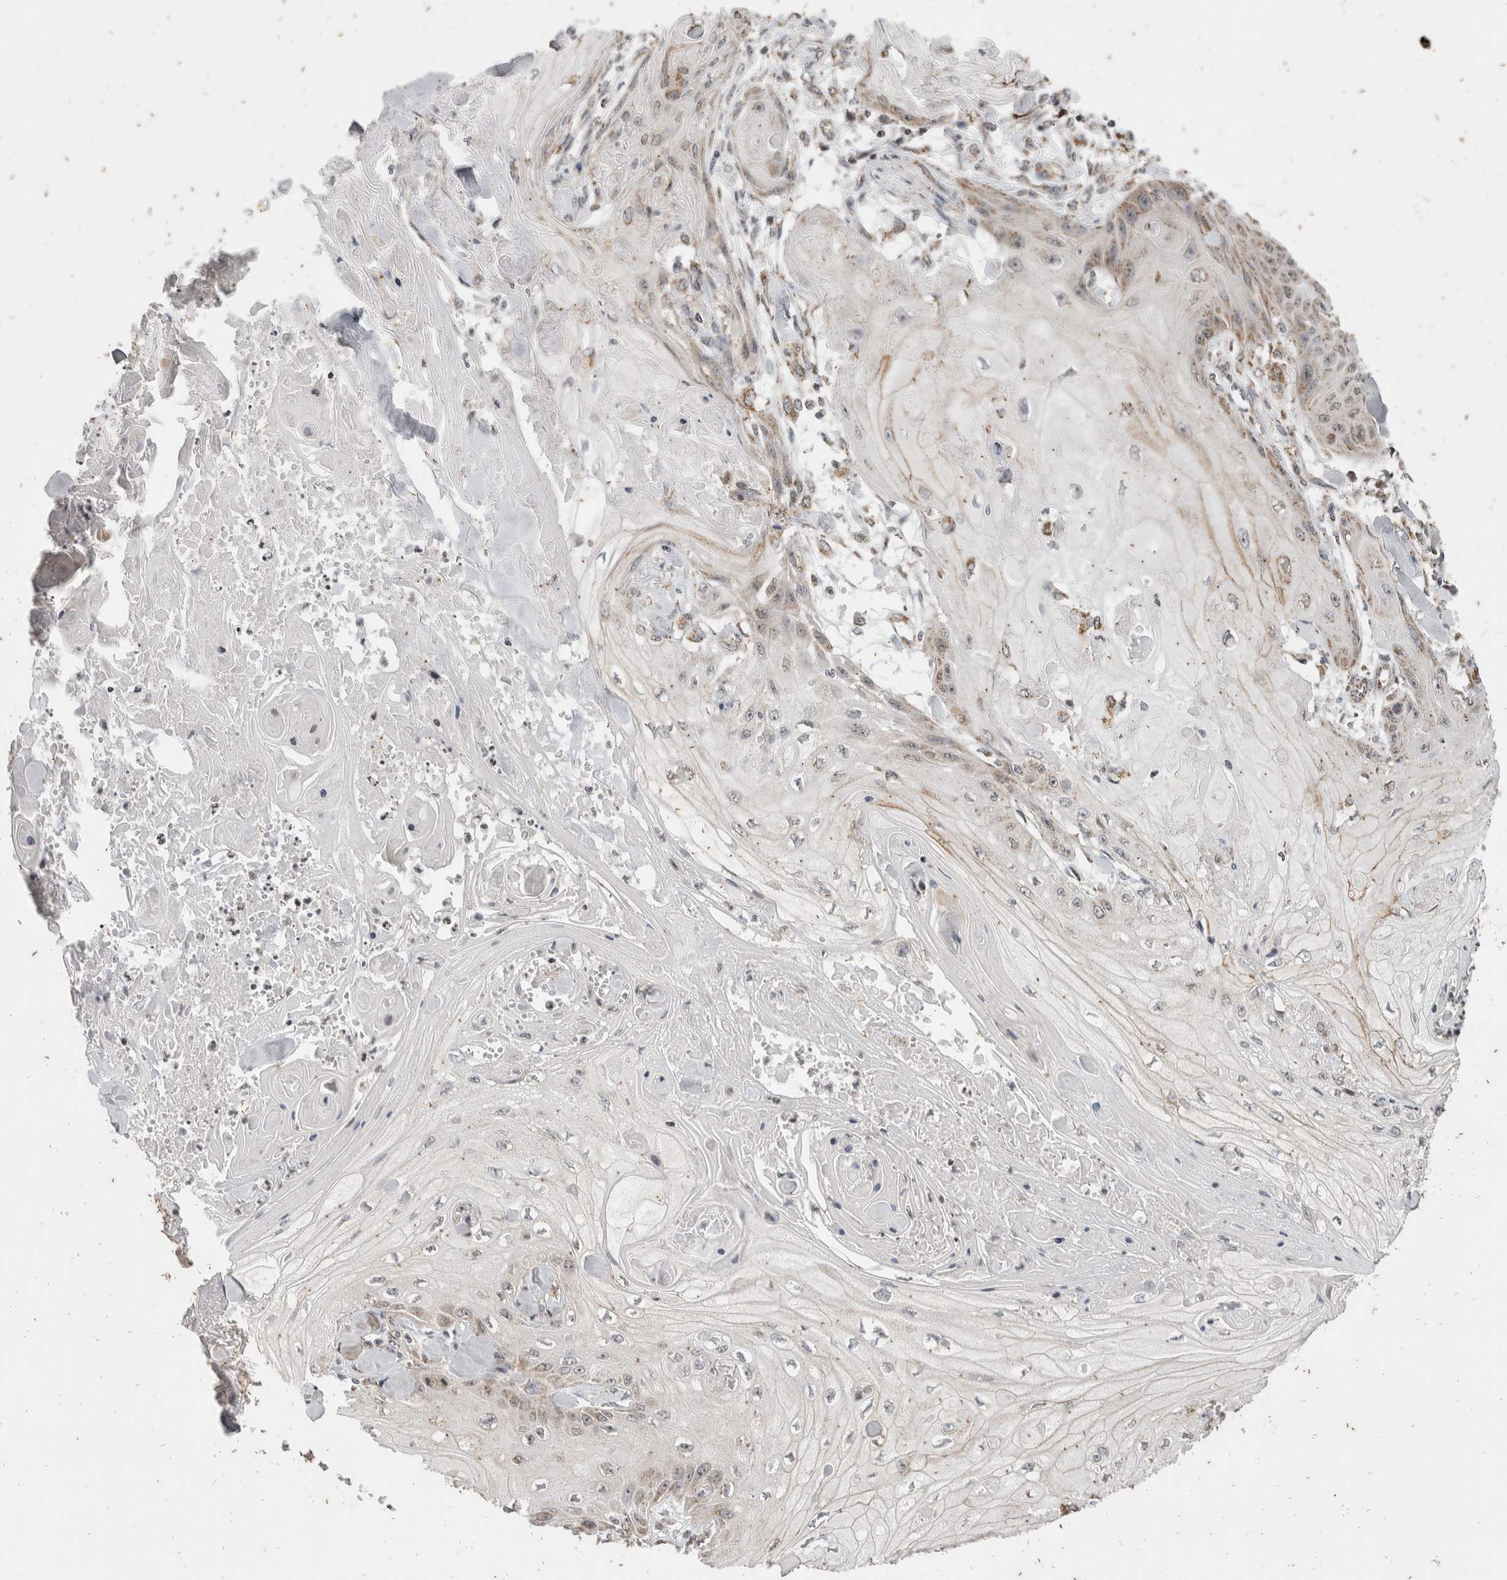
{"staining": {"intensity": "weak", "quantity": "25%-75%", "location": "cytoplasmic/membranous,nuclear"}, "tissue": "skin cancer", "cell_type": "Tumor cells", "image_type": "cancer", "snomed": [{"axis": "morphology", "description": "Squamous cell carcinoma, NOS"}, {"axis": "topography", "description": "Skin"}], "caption": "This micrograph displays squamous cell carcinoma (skin) stained with immunohistochemistry (IHC) to label a protein in brown. The cytoplasmic/membranous and nuclear of tumor cells show weak positivity for the protein. Nuclei are counter-stained blue.", "gene": "ATXN7L1", "patient": {"sex": "male", "age": 74}}